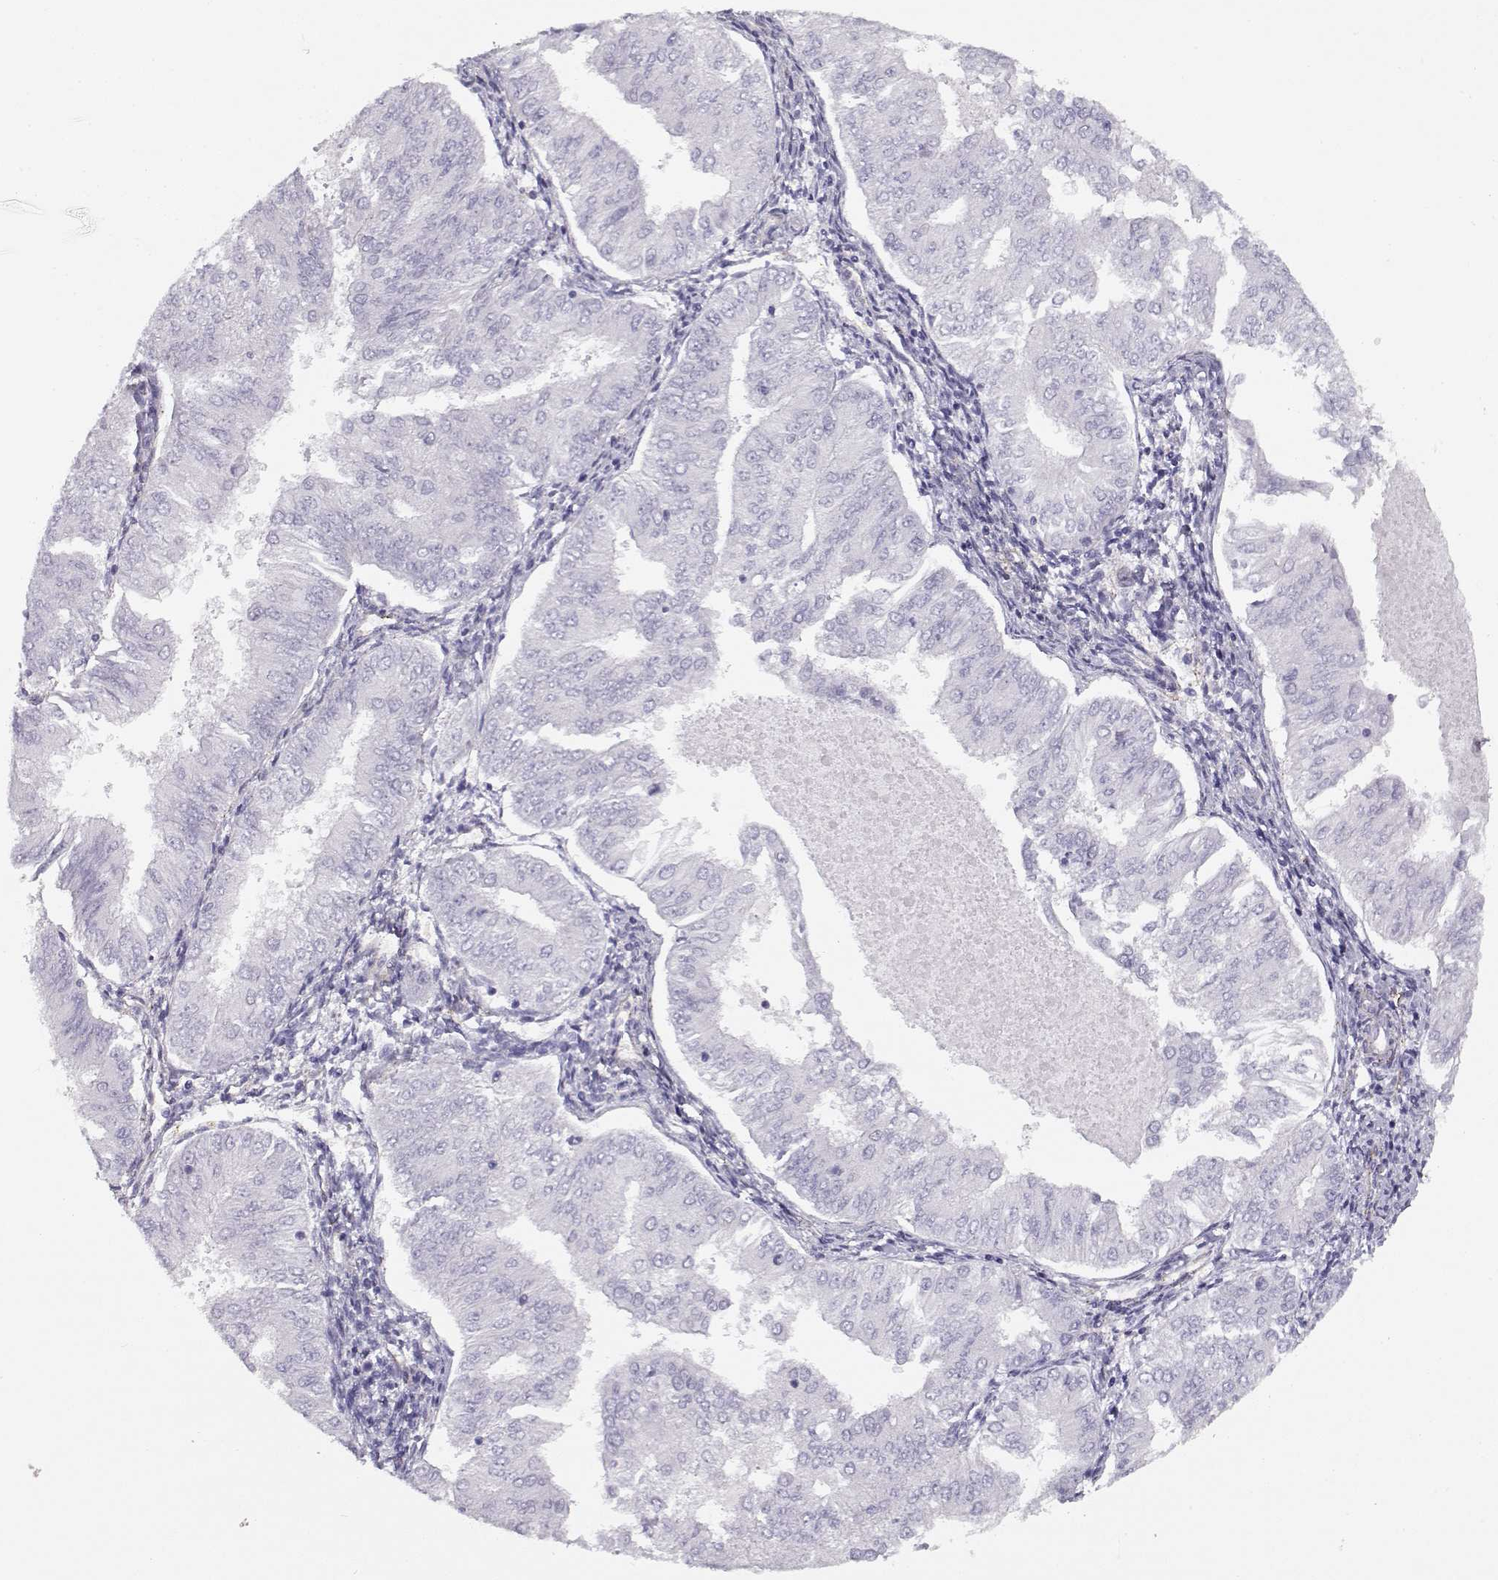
{"staining": {"intensity": "negative", "quantity": "none", "location": "none"}, "tissue": "endometrial cancer", "cell_type": "Tumor cells", "image_type": "cancer", "snomed": [{"axis": "morphology", "description": "Adenocarcinoma, NOS"}, {"axis": "topography", "description": "Endometrium"}], "caption": "A histopathology image of adenocarcinoma (endometrial) stained for a protein exhibits no brown staining in tumor cells.", "gene": "MYO1A", "patient": {"sex": "female", "age": 53}}